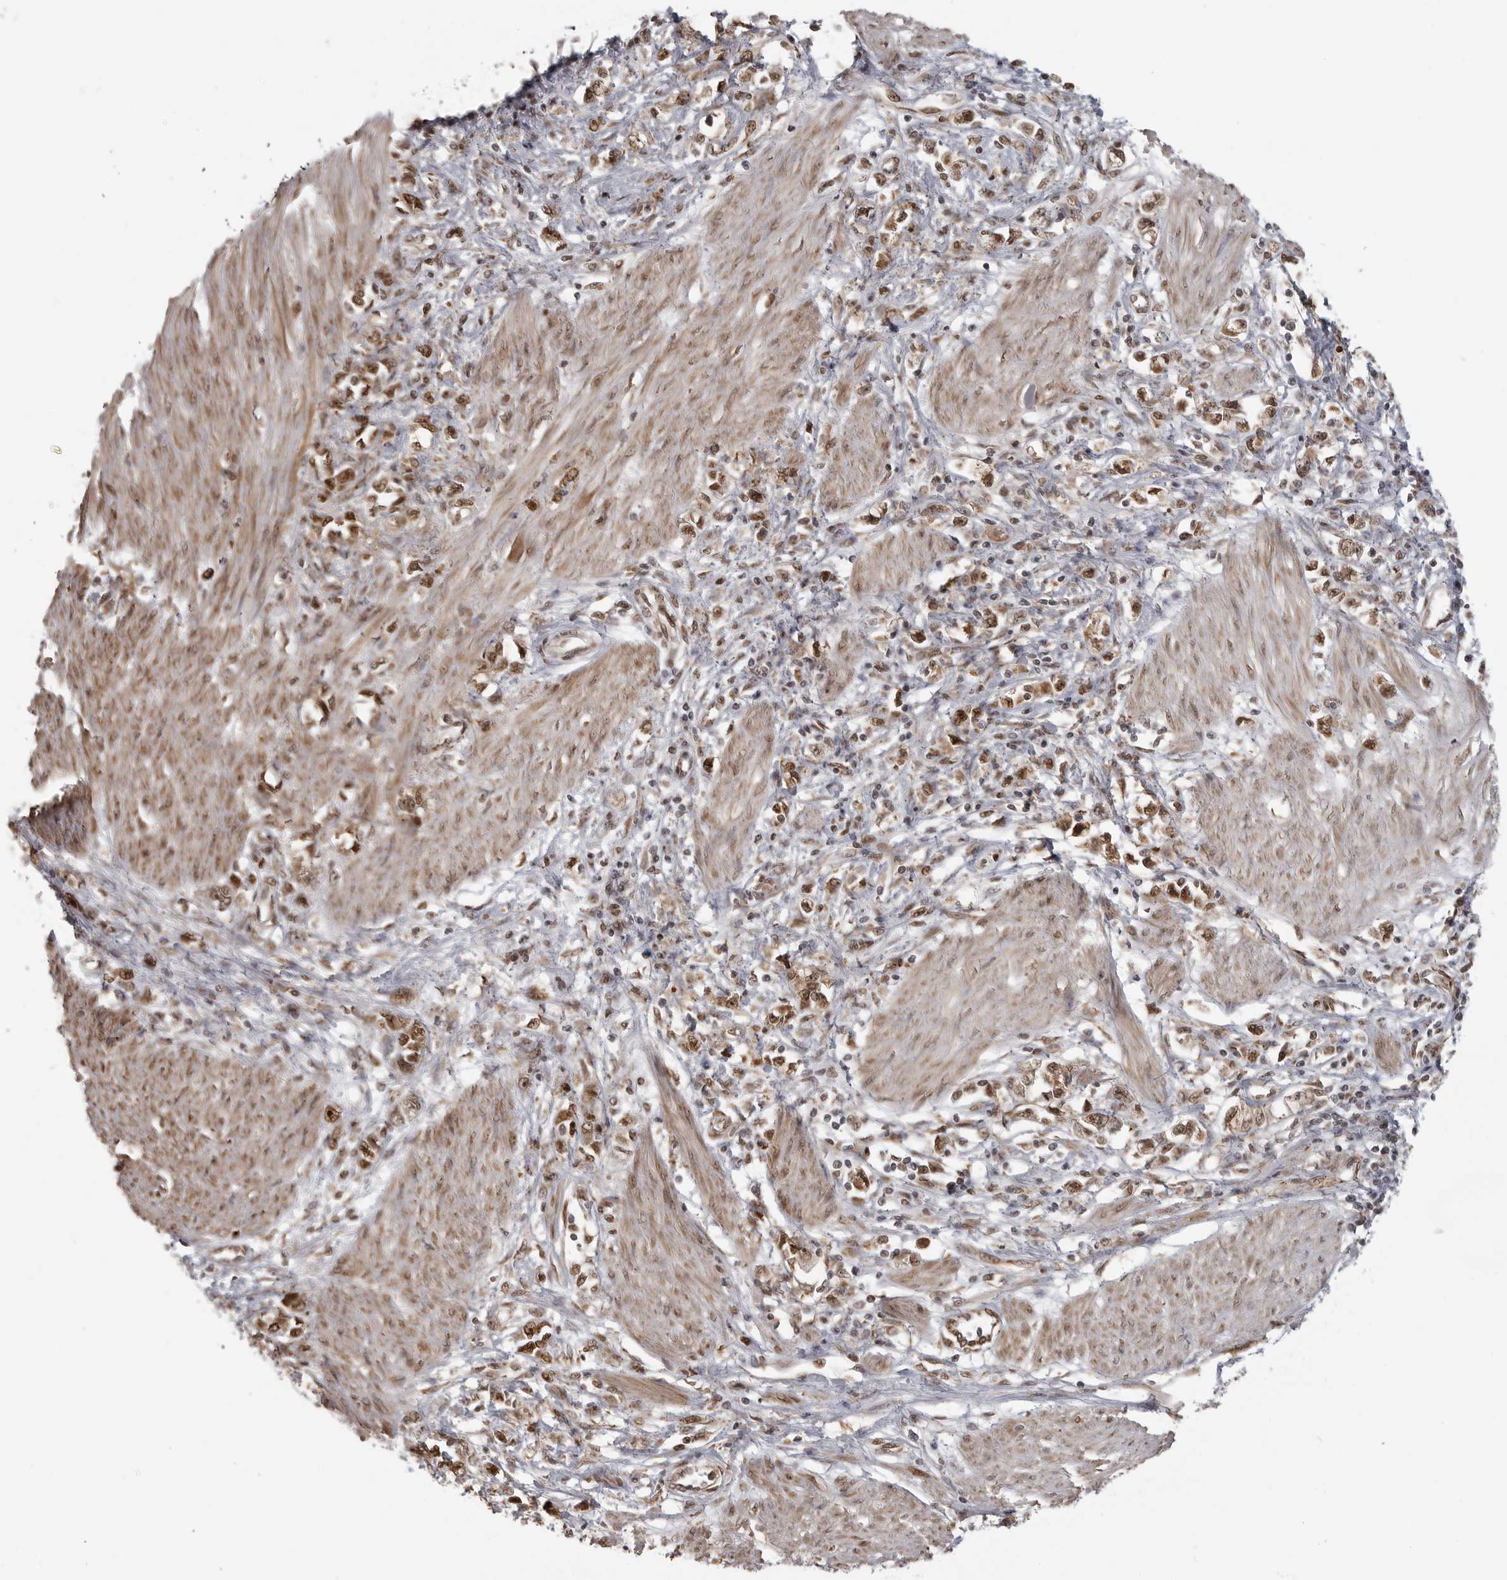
{"staining": {"intensity": "moderate", "quantity": ">75%", "location": "nuclear"}, "tissue": "stomach cancer", "cell_type": "Tumor cells", "image_type": "cancer", "snomed": [{"axis": "morphology", "description": "Adenocarcinoma, NOS"}, {"axis": "topography", "description": "Stomach"}], "caption": "Immunohistochemical staining of stomach adenocarcinoma shows medium levels of moderate nuclear staining in approximately >75% of tumor cells.", "gene": "ISG20L2", "patient": {"sex": "female", "age": 76}}